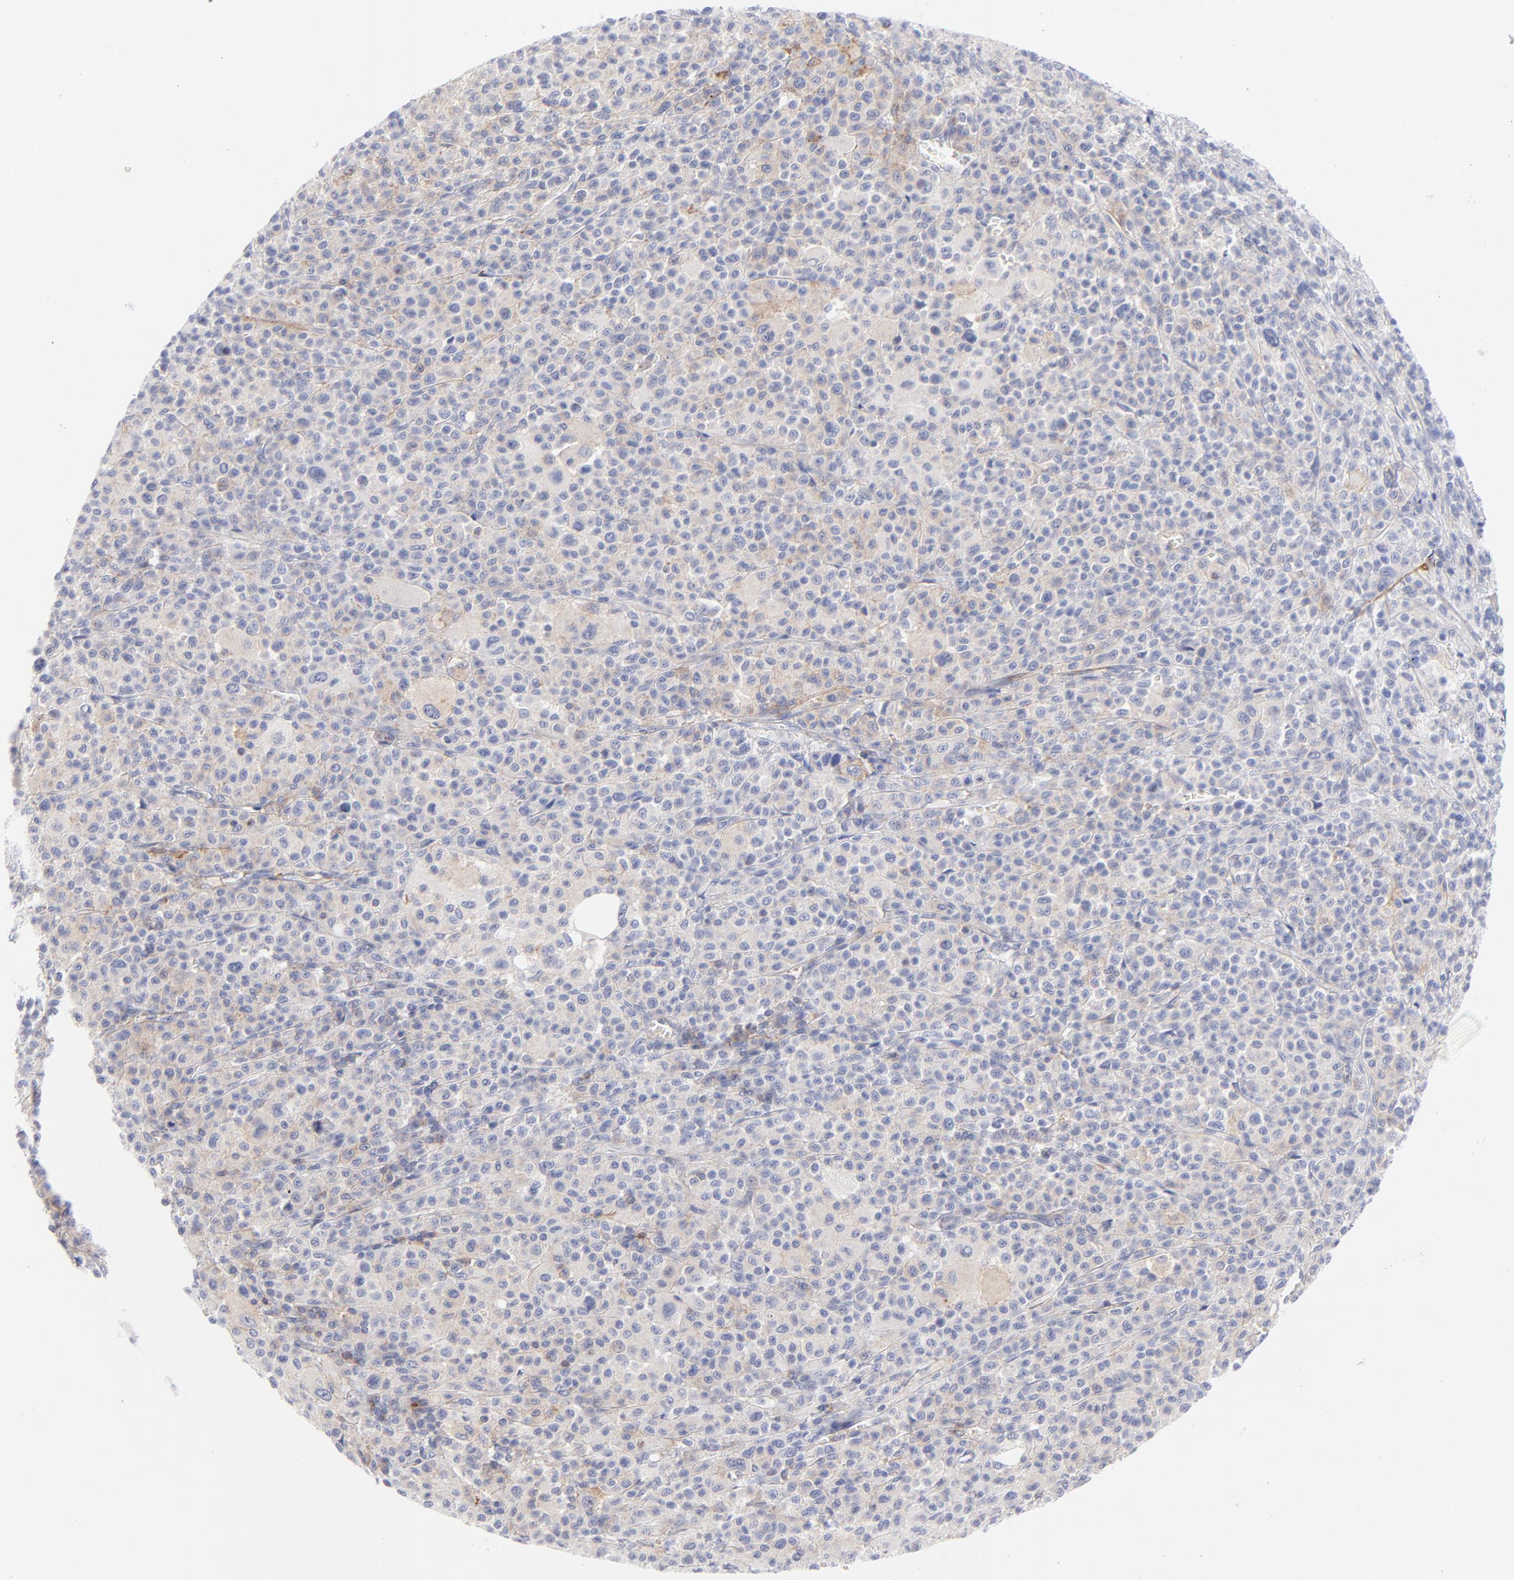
{"staining": {"intensity": "negative", "quantity": "none", "location": "none"}, "tissue": "melanoma", "cell_type": "Tumor cells", "image_type": "cancer", "snomed": [{"axis": "morphology", "description": "Malignant melanoma, Metastatic site"}, {"axis": "topography", "description": "Skin"}], "caption": "Tumor cells are negative for brown protein staining in melanoma.", "gene": "ACTA2", "patient": {"sex": "female", "age": 74}}